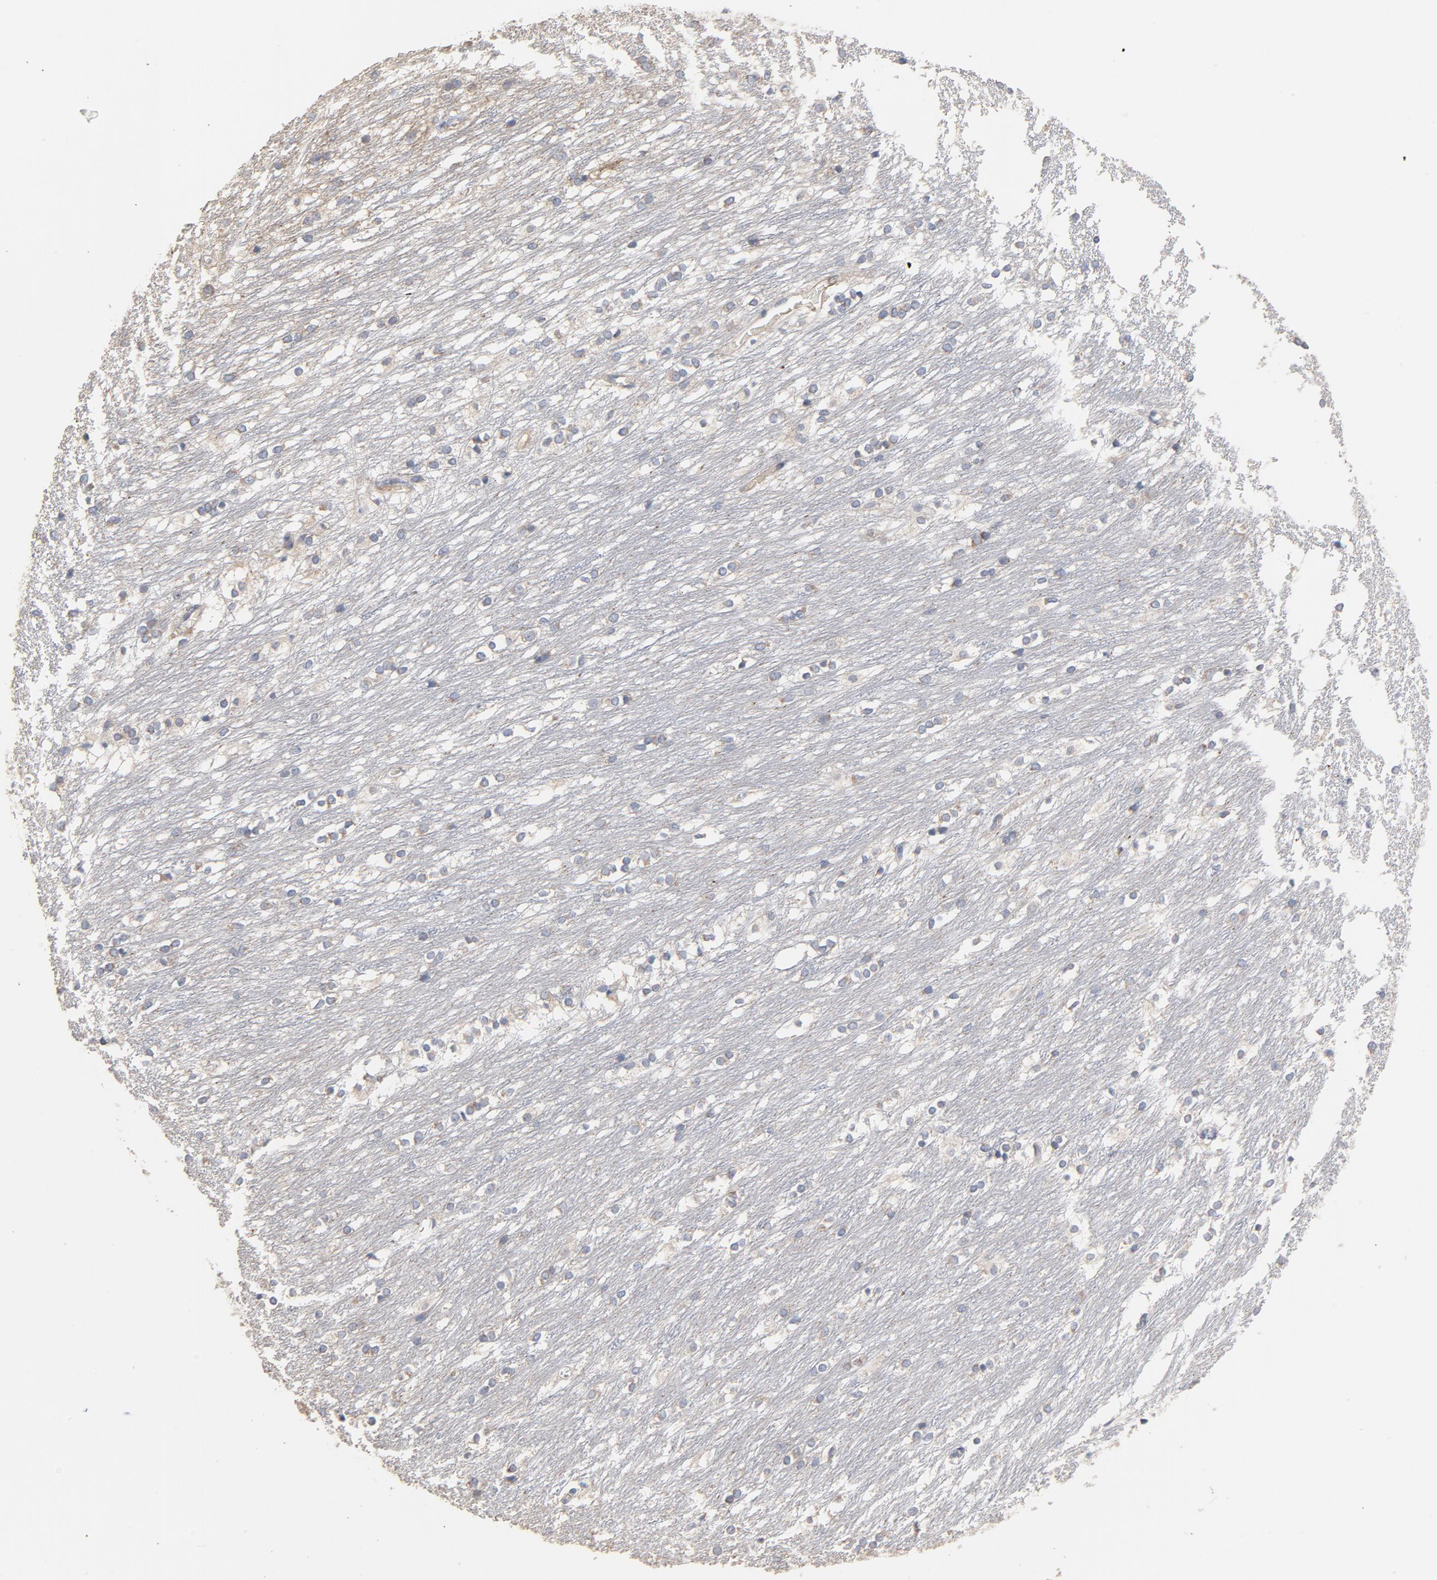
{"staining": {"intensity": "negative", "quantity": "none", "location": "none"}, "tissue": "caudate", "cell_type": "Glial cells", "image_type": "normal", "snomed": [{"axis": "morphology", "description": "Normal tissue, NOS"}, {"axis": "topography", "description": "Lateral ventricle wall"}], "caption": "Human caudate stained for a protein using immunohistochemistry (IHC) displays no expression in glial cells.", "gene": "OXA1L", "patient": {"sex": "female", "age": 19}}